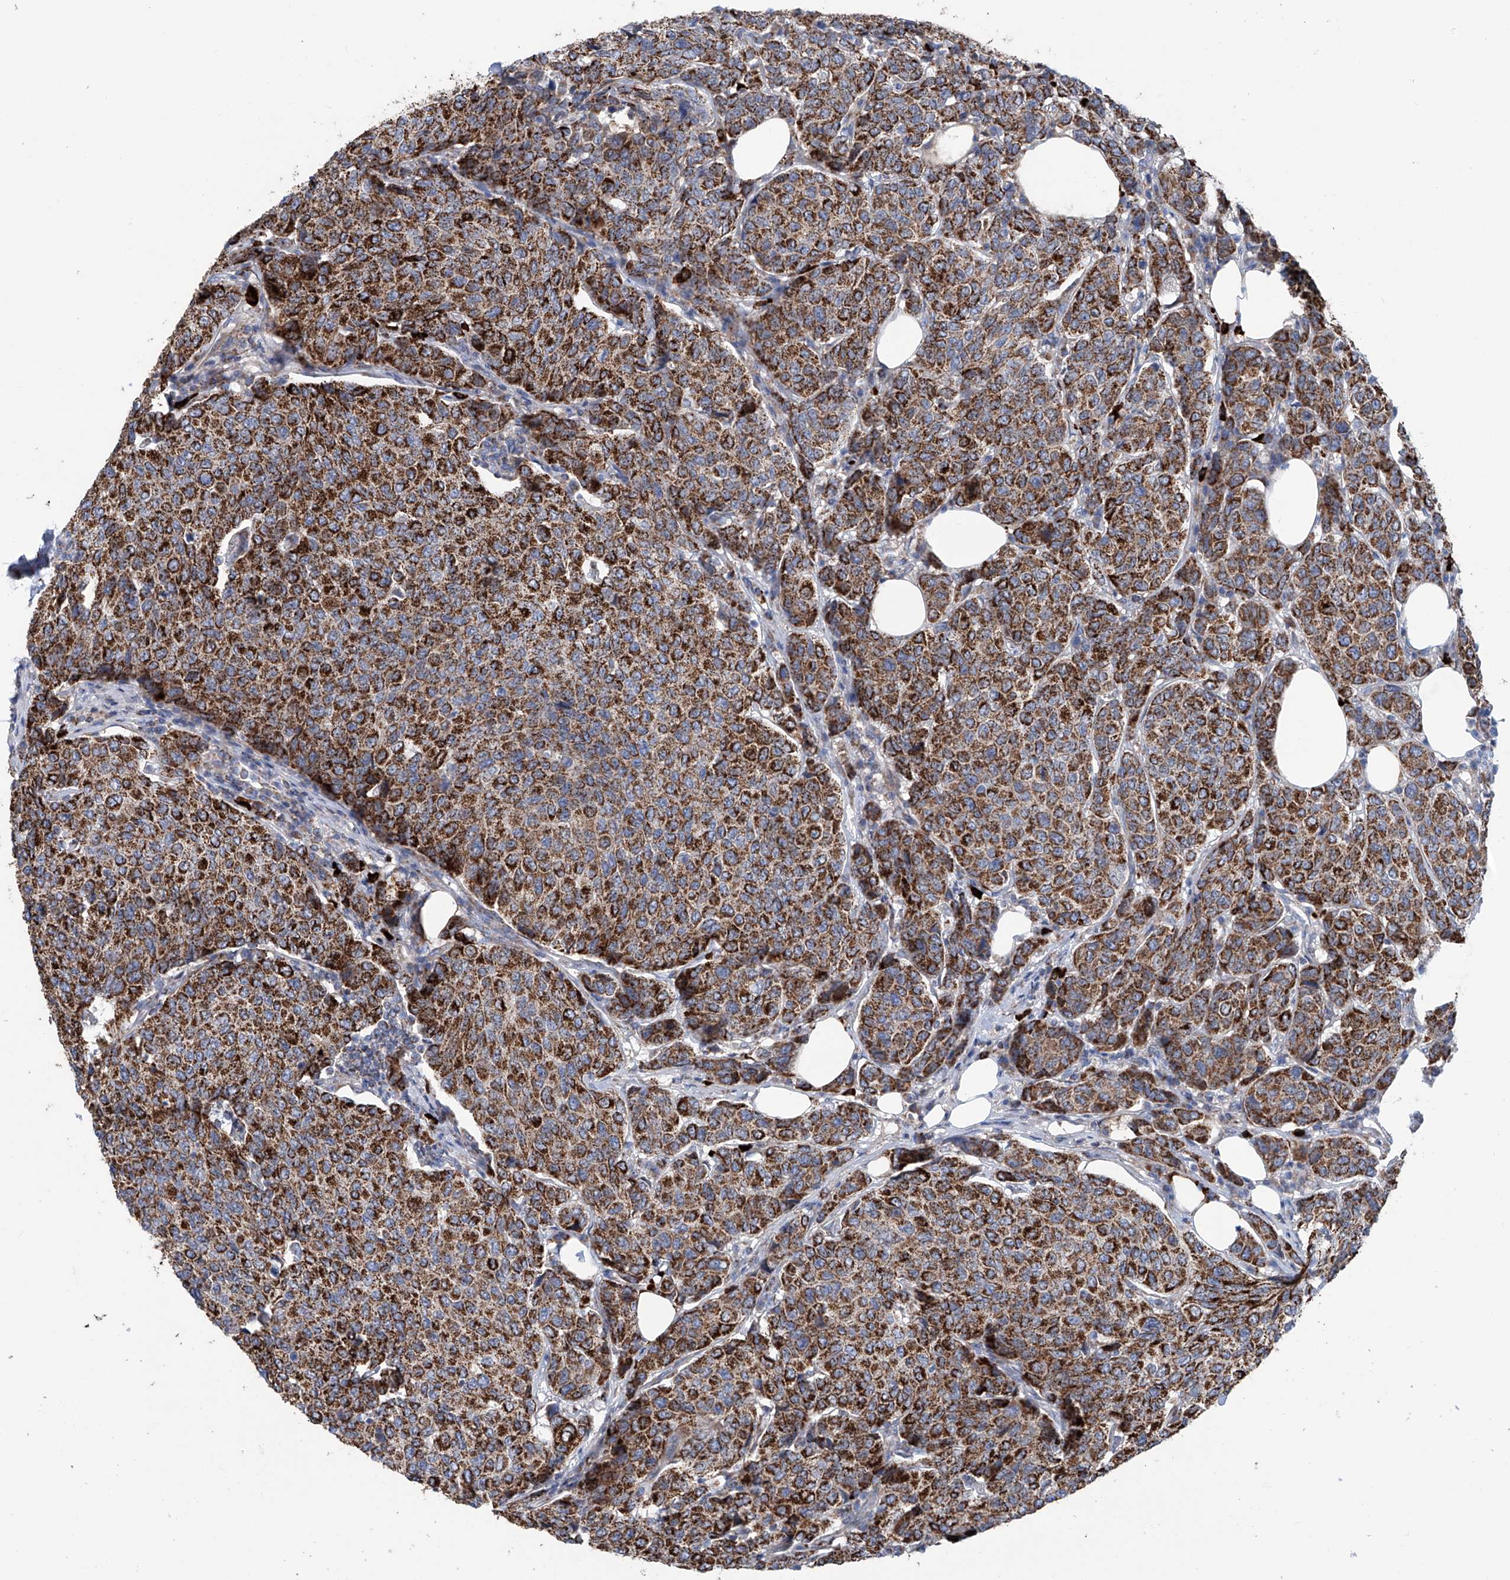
{"staining": {"intensity": "strong", "quantity": ">75%", "location": "cytoplasmic/membranous"}, "tissue": "breast cancer", "cell_type": "Tumor cells", "image_type": "cancer", "snomed": [{"axis": "morphology", "description": "Duct carcinoma"}, {"axis": "topography", "description": "Breast"}], "caption": "Tumor cells demonstrate strong cytoplasmic/membranous expression in about >75% of cells in breast invasive ductal carcinoma. The staining was performed using DAB, with brown indicating positive protein expression. Nuclei are stained blue with hematoxylin.", "gene": "ALDH6A1", "patient": {"sex": "female", "age": 55}}